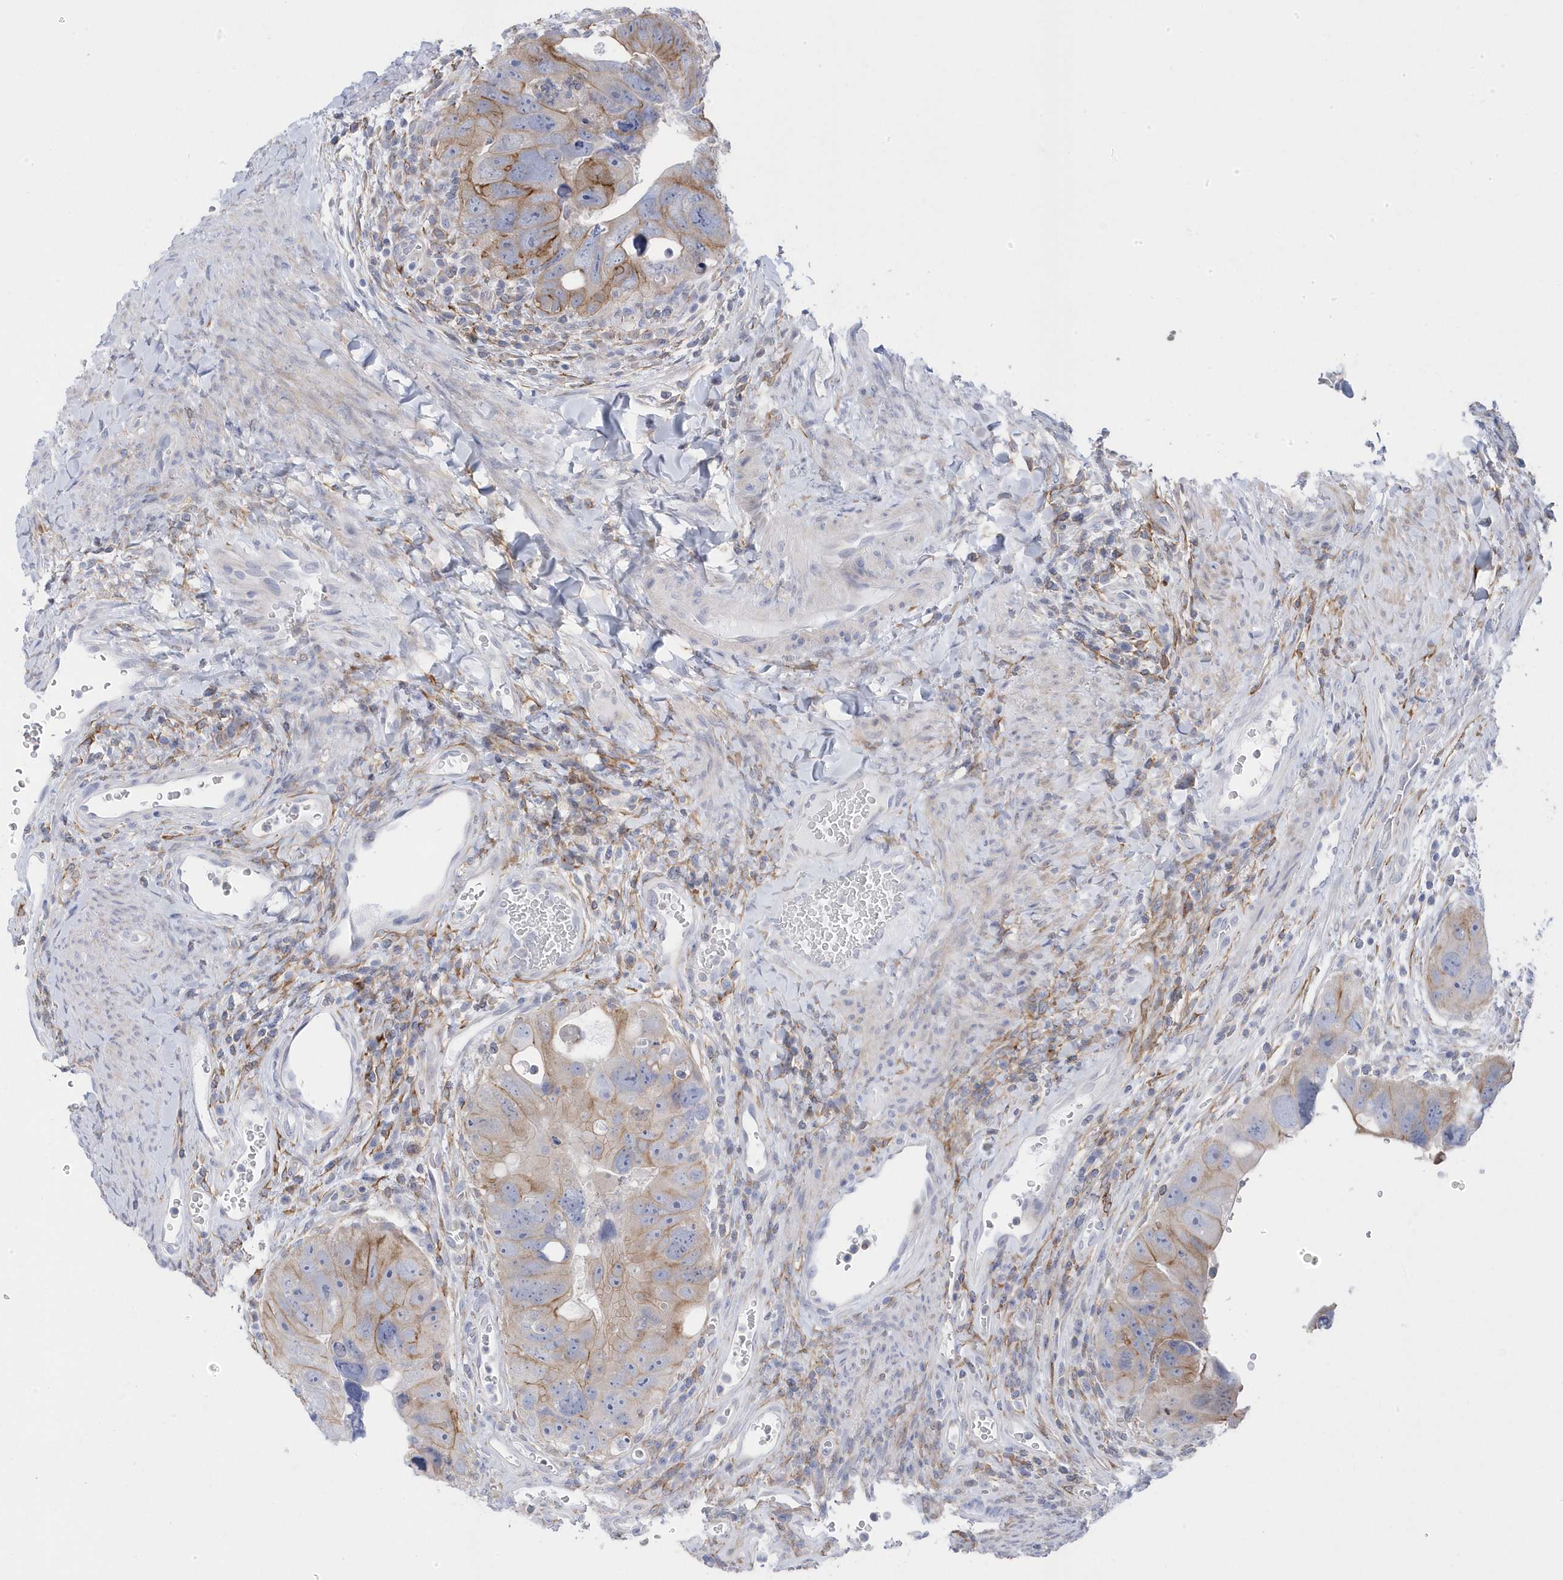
{"staining": {"intensity": "moderate", "quantity": "<25%", "location": "cytoplasmic/membranous"}, "tissue": "colorectal cancer", "cell_type": "Tumor cells", "image_type": "cancer", "snomed": [{"axis": "morphology", "description": "Adenocarcinoma, NOS"}, {"axis": "topography", "description": "Rectum"}], "caption": "Adenocarcinoma (colorectal) was stained to show a protein in brown. There is low levels of moderate cytoplasmic/membranous expression in about <25% of tumor cells.", "gene": "ANAPC1", "patient": {"sex": "male", "age": 59}}